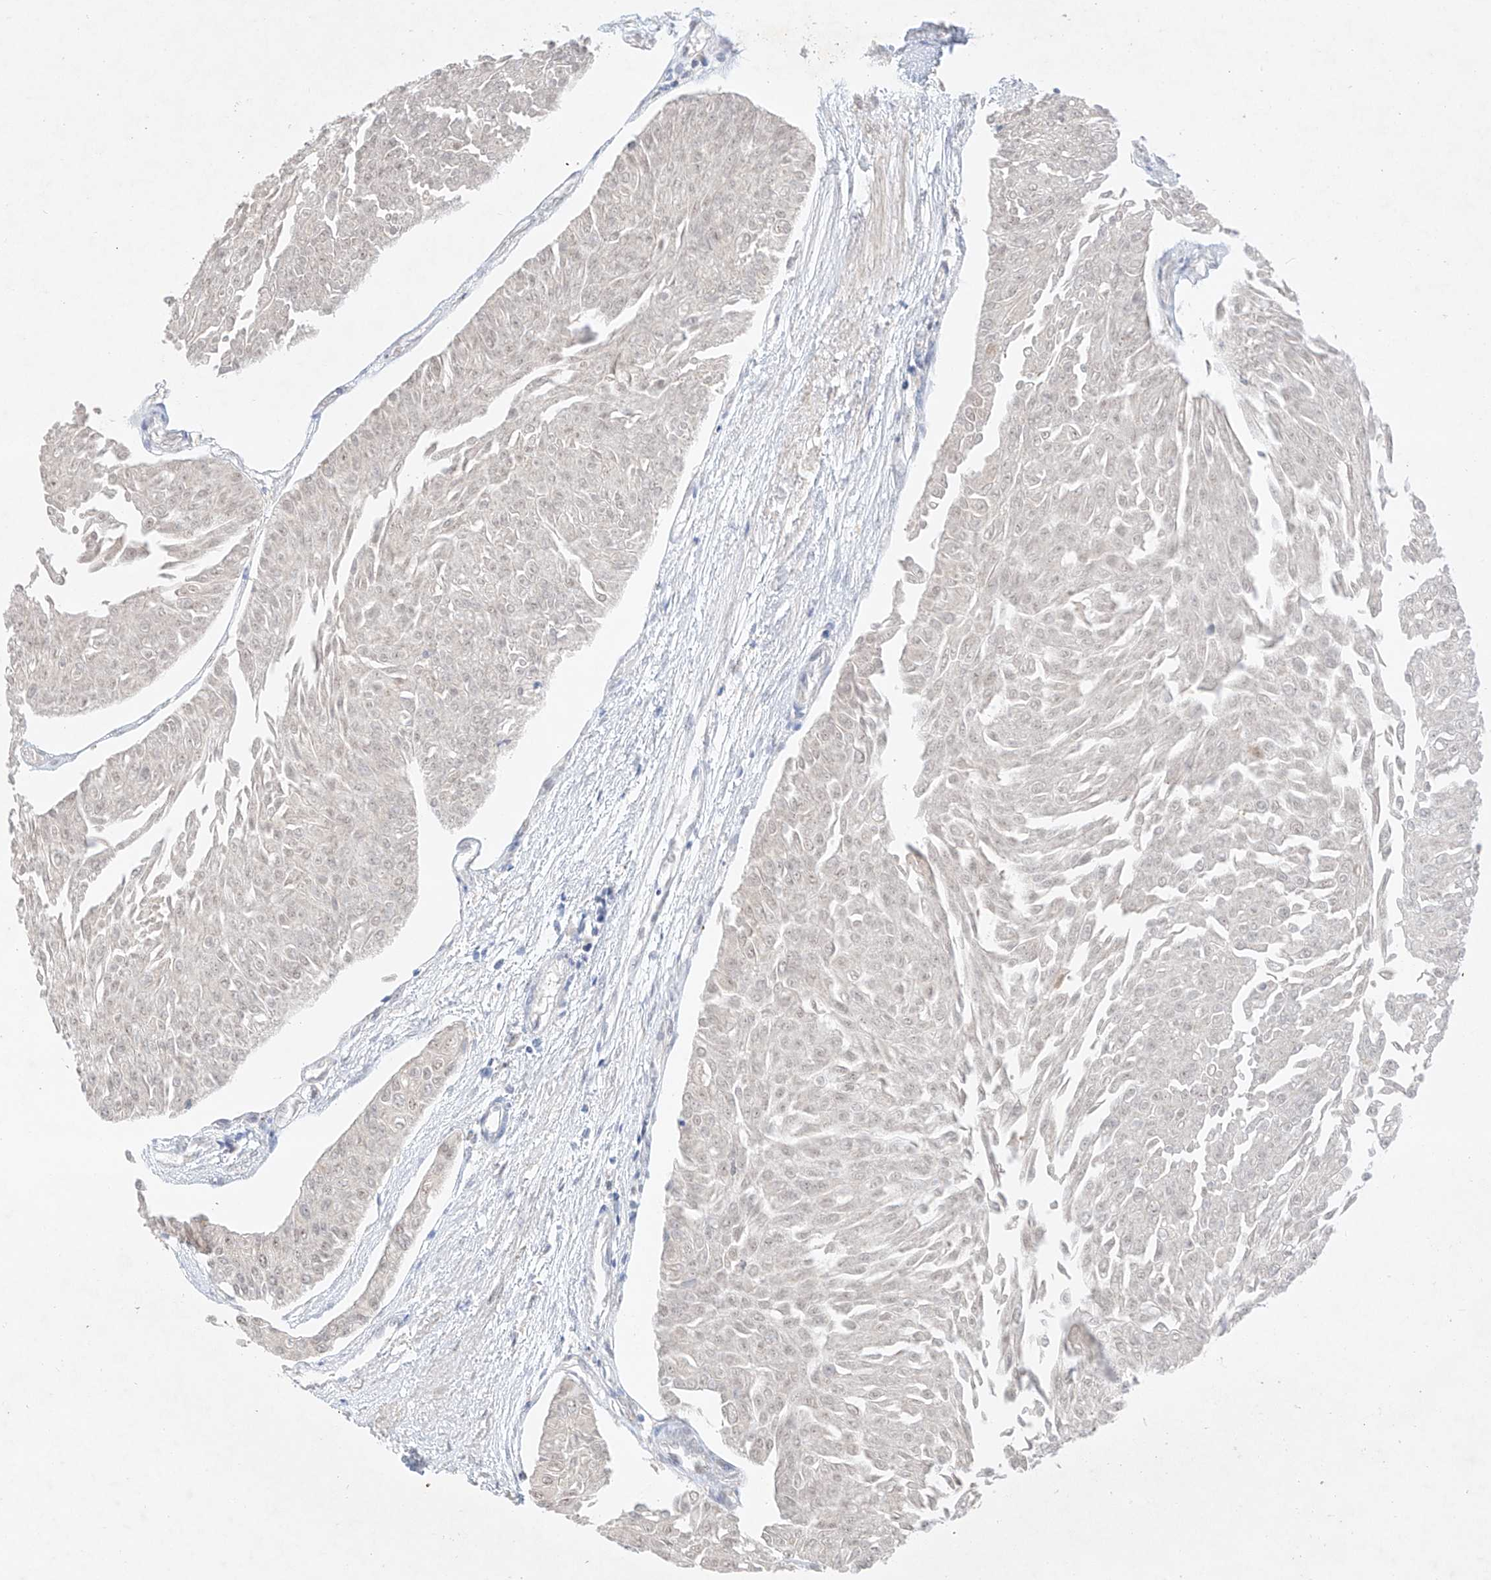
{"staining": {"intensity": "negative", "quantity": "none", "location": "none"}, "tissue": "urothelial cancer", "cell_type": "Tumor cells", "image_type": "cancer", "snomed": [{"axis": "morphology", "description": "Urothelial carcinoma, Low grade"}, {"axis": "topography", "description": "Urinary bladder"}], "caption": "IHC micrograph of neoplastic tissue: urothelial cancer stained with DAB shows no significant protein expression in tumor cells. Nuclei are stained in blue.", "gene": "IL22RA2", "patient": {"sex": "male", "age": 67}}